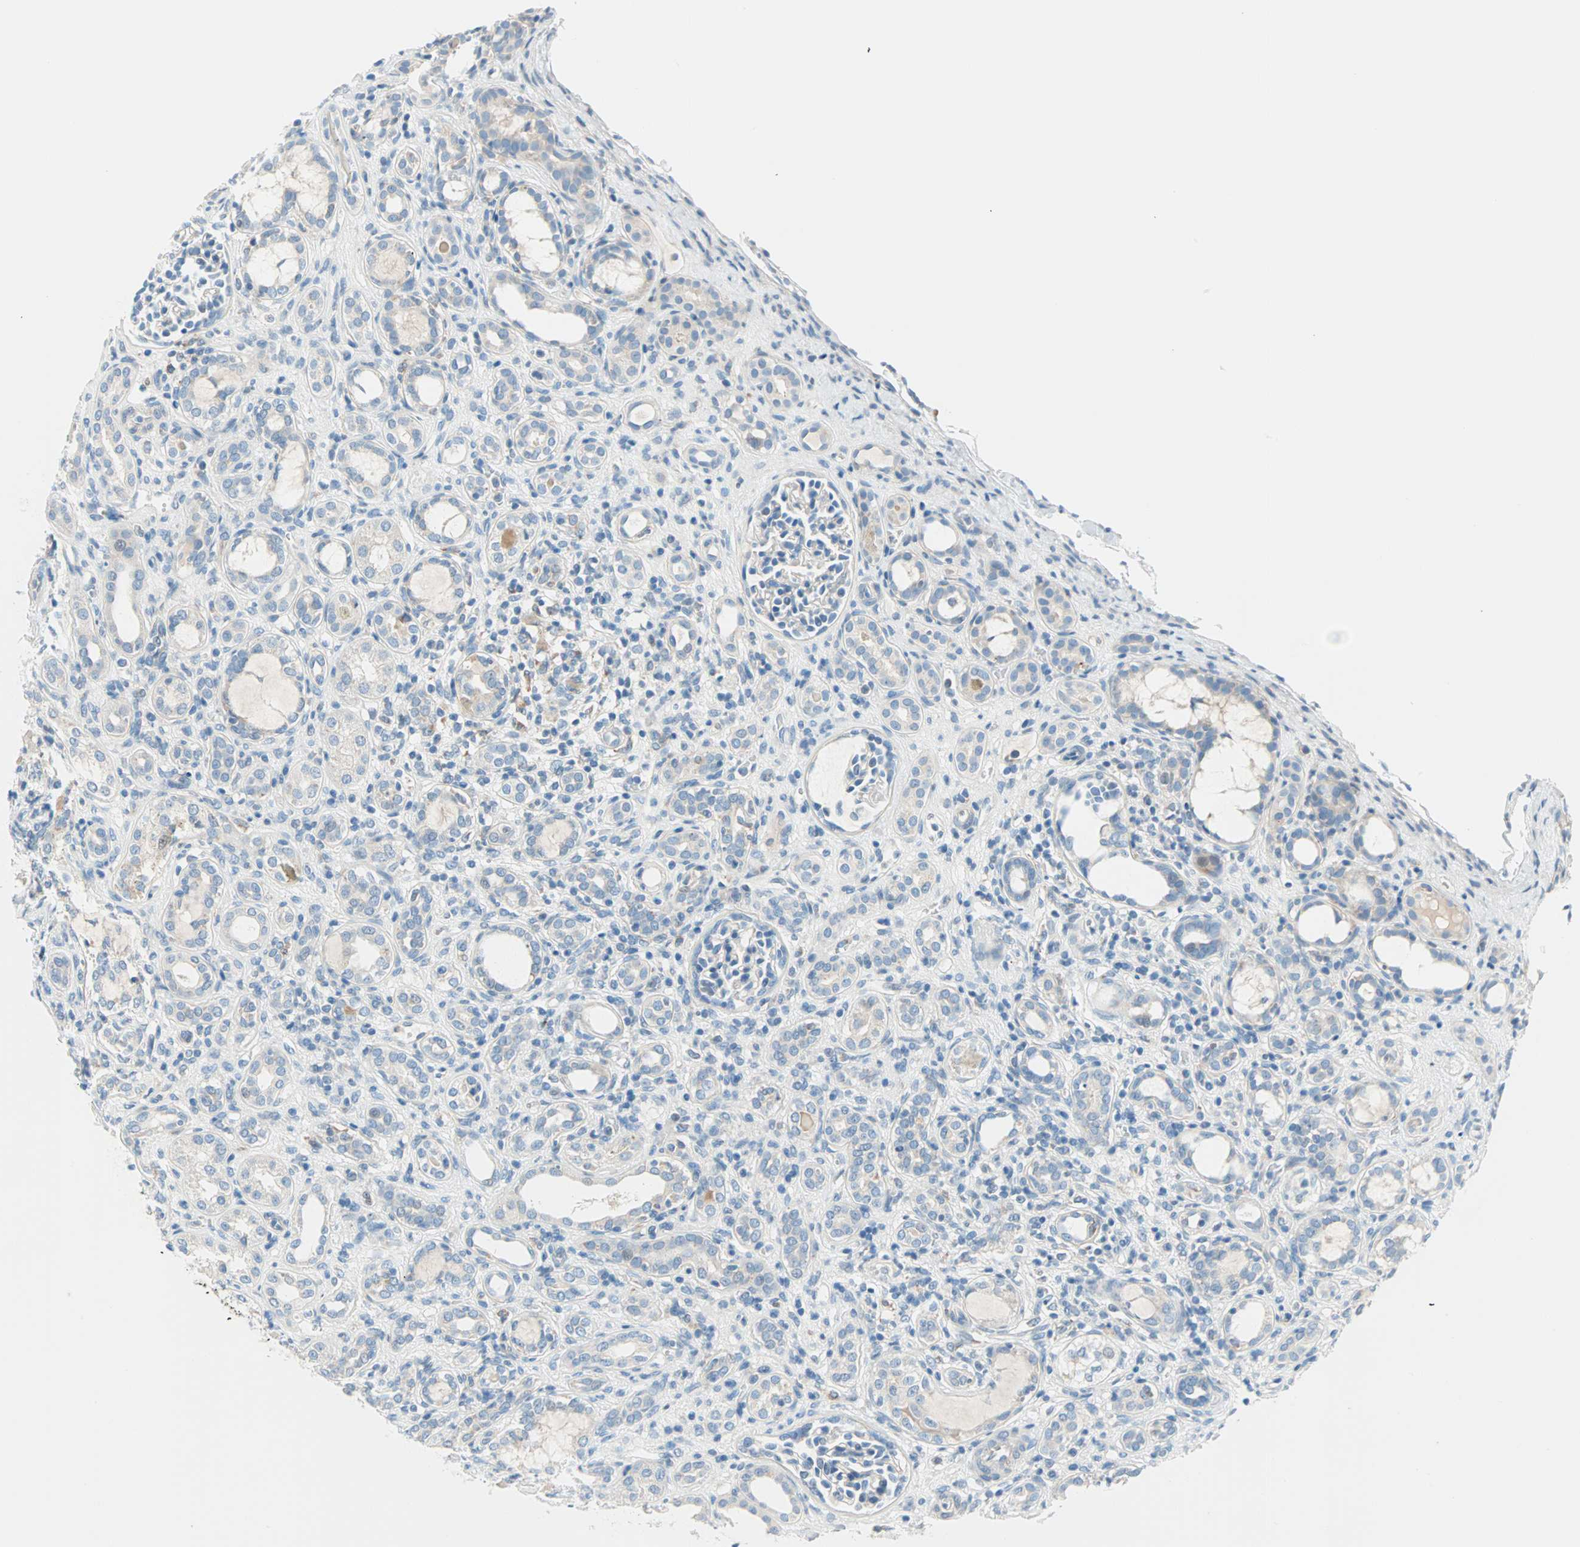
{"staining": {"intensity": "negative", "quantity": "none", "location": "none"}, "tissue": "kidney", "cell_type": "Cells in glomeruli", "image_type": "normal", "snomed": [{"axis": "morphology", "description": "Normal tissue, NOS"}, {"axis": "topography", "description": "Kidney"}], "caption": "A high-resolution photomicrograph shows immunohistochemistry staining of benign kidney, which reveals no significant positivity in cells in glomeruli.", "gene": "TMEM163", "patient": {"sex": "male", "age": 7}}